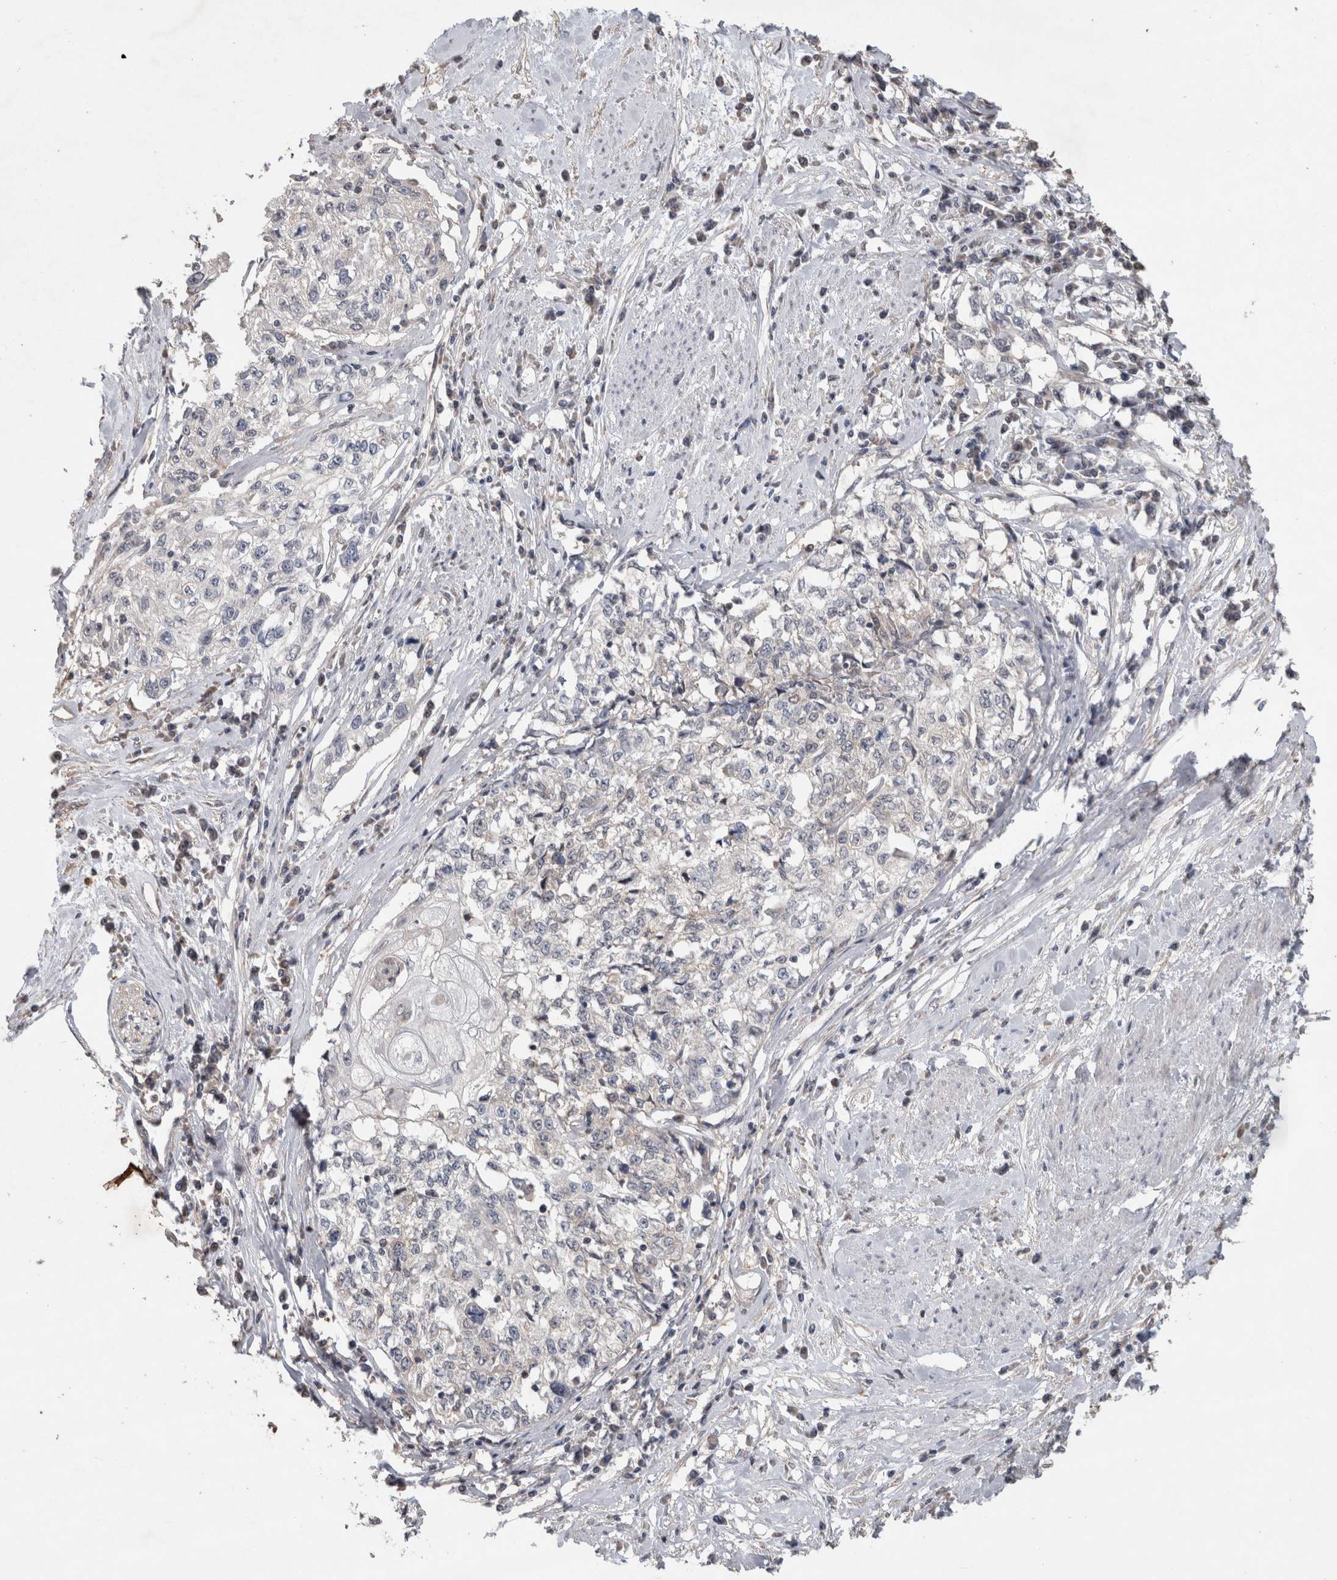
{"staining": {"intensity": "negative", "quantity": "none", "location": "none"}, "tissue": "cervical cancer", "cell_type": "Tumor cells", "image_type": "cancer", "snomed": [{"axis": "morphology", "description": "Squamous cell carcinoma, NOS"}, {"axis": "topography", "description": "Cervix"}], "caption": "This is an IHC photomicrograph of cervical cancer. There is no expression in tumor cells.", "gene": "TRIM5", "patient": {"sex": "female", "age": 57}}